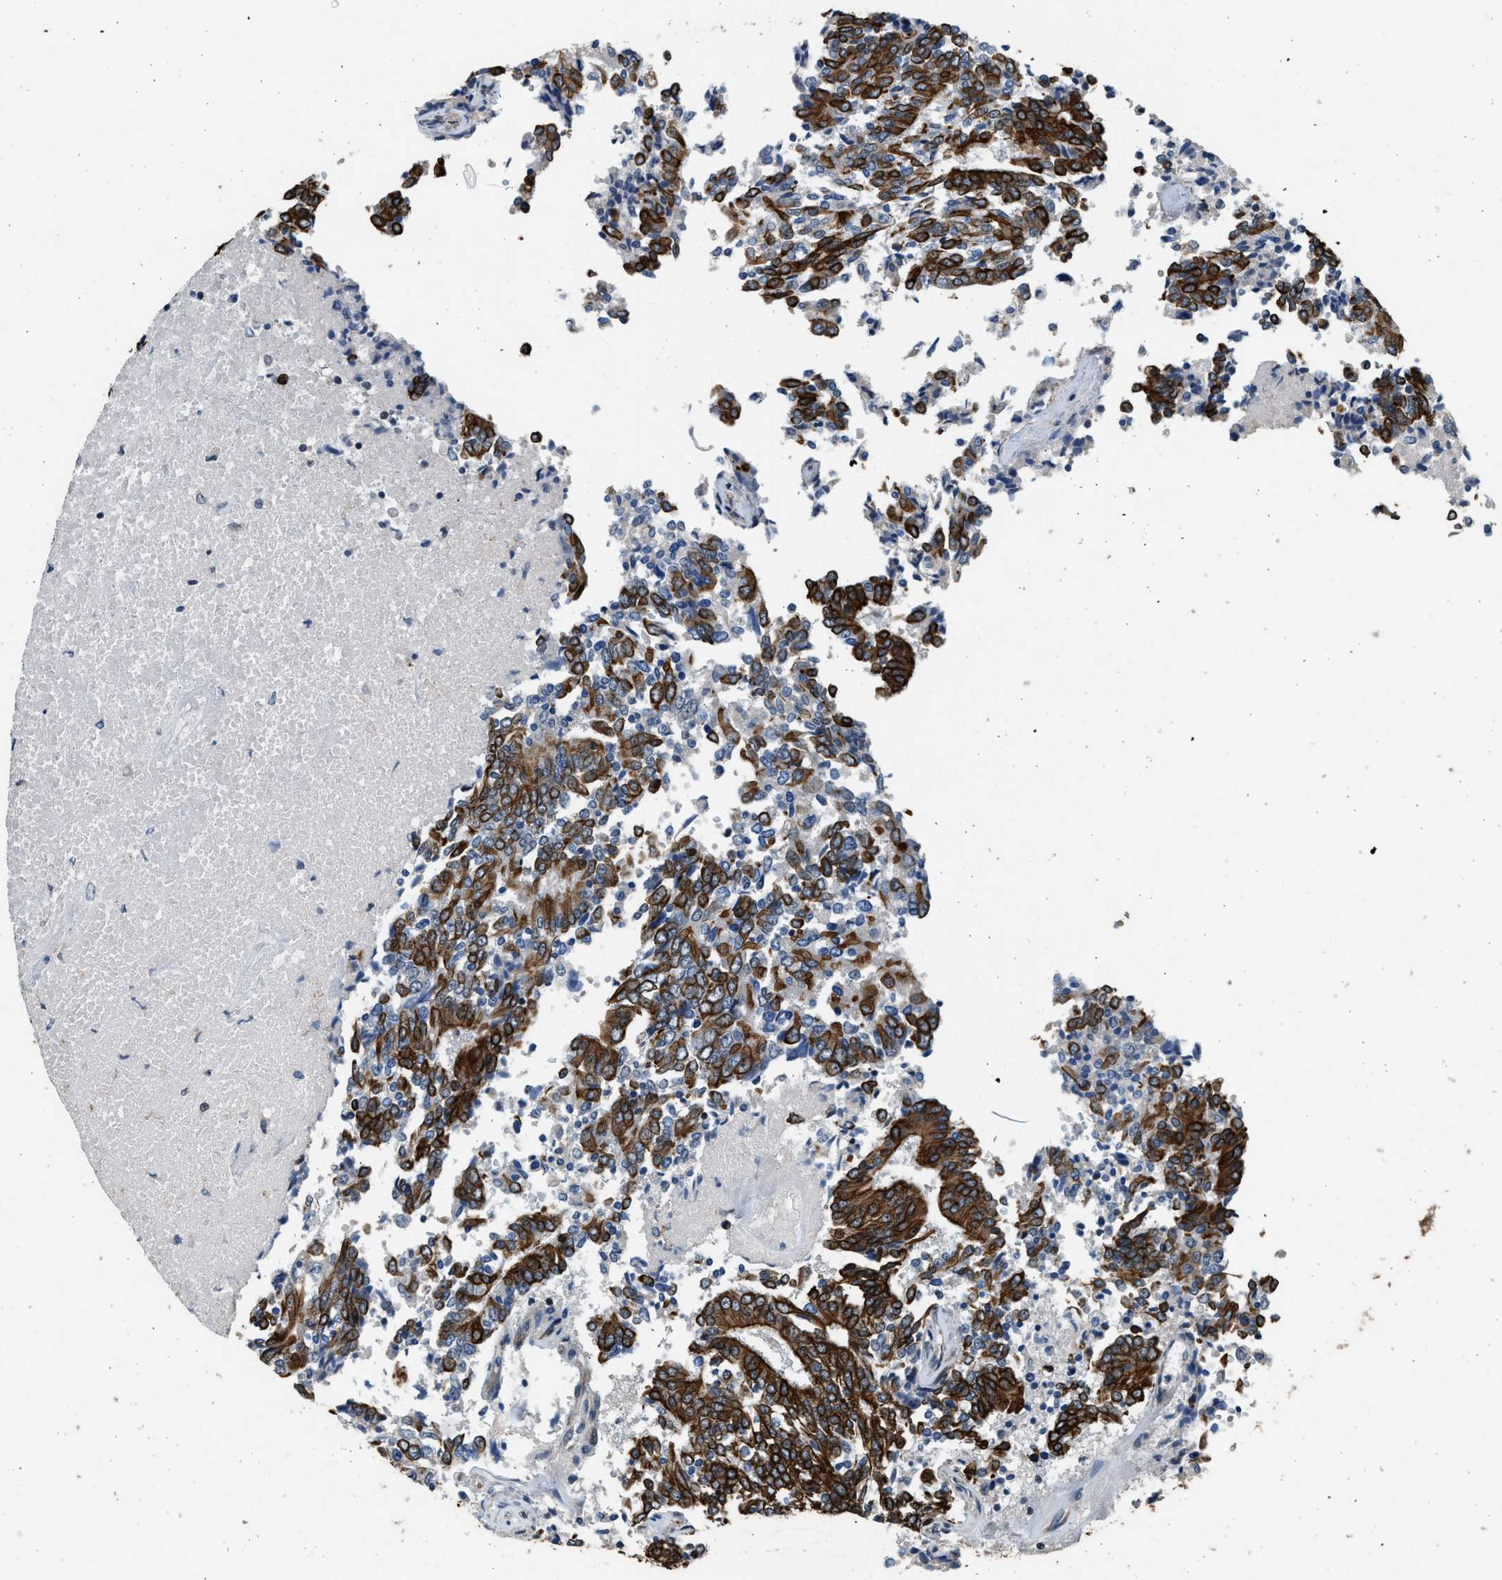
{"staining": {"intensity": "strong", "quantity": "25%-75%", "location": "cytoplasmic/membranous"}, "tissue": "prostate cancer", "cell_type": "Tumor cells", "image_type": "cancer", "snomed": [{"axis": "morphology", "description": "Normal tissue, NOS"}, {"axis": "morphology", "description": "Adenocarcinoma, High grade"}, {"axis": "topography", "description": "Prostate"}, {"axis": "topography", "description": "Seminal veicle"}], "caption": "This micrograph exhibits immunohistochemistry staining of human prostate cancer, with high strong cytoplasmic/membranous expression in about 25%-75% of tumor cells.", "gene": "PCLO", "patient": {"sex": "male", "age": 55}}